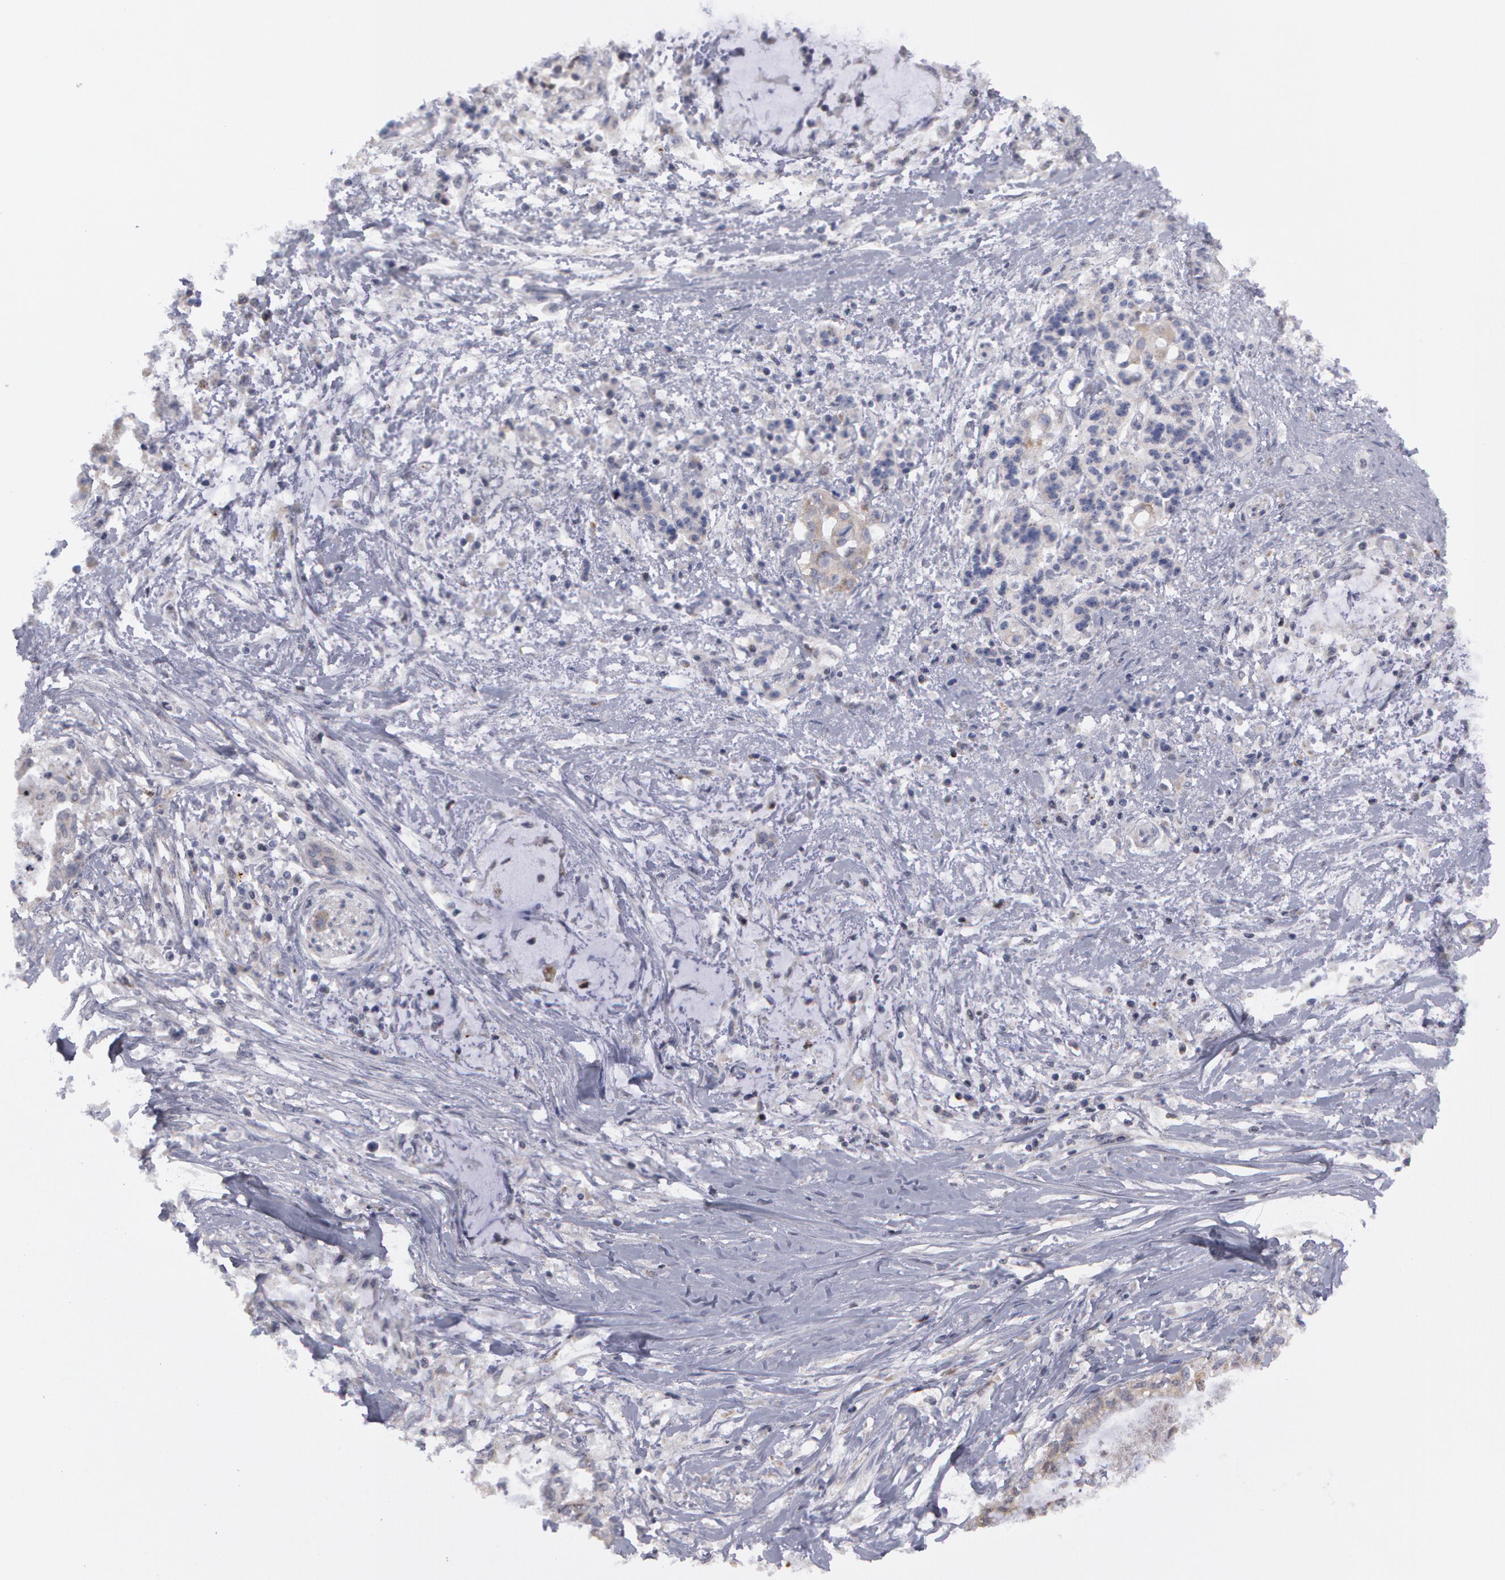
{"staining": {"intensity": "weak", "quantity": "25%-75%", "location": "cytoplasmic/membranous"}, "tissue": "pancreatic cancer", "cell_type": "Tumor cells", "image_type": "cancer", "snomed": [{"axis": "morphology", "description": "Adenocarcinoma, NOS"}, {"axis": "topography", "description": "Pancreas"}], "caption": "Pancreatic adenocarcinoma stained for a protein reveals weak cytoplasmic/membranous positivity in tumor cells.", "gene": "ERBB2", "patient": {"sex": "female", "age": 64}}